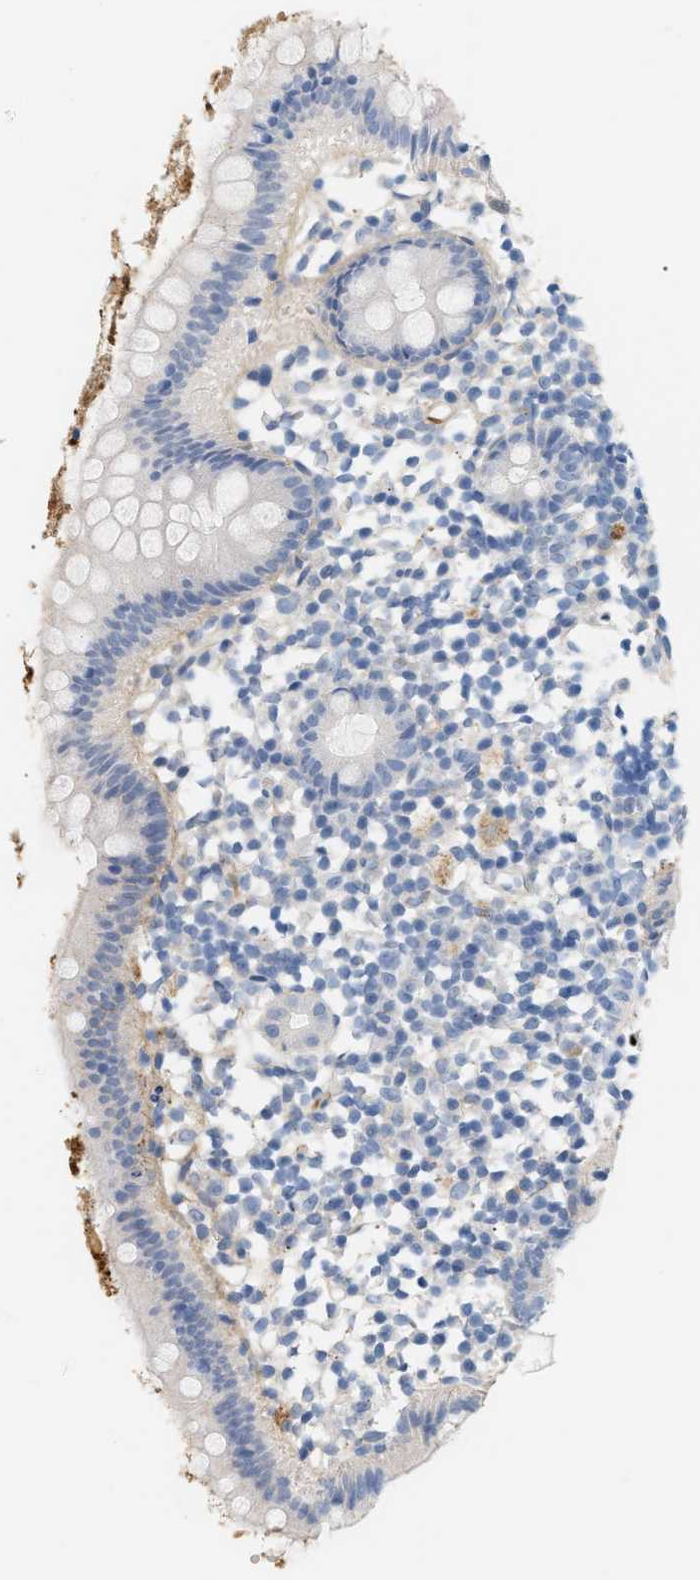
{"staining": {"intensity": "negative", "quantity": "none", "location": "none"}, "tissue": "appendix", "cell_type": "Glandular cells", "image_type": "normal", "snomed": [{"axis": "morphology", "description": "Normal tissue, NOS"}, {"axis": "topography", "description": "Appendix"}], "caption": "This is an immunohistochemistry photomicrograph of benign human appendix. There is no positivity in glandular cells.", "gene": "CFH", "patient": {"sex": "female", "age": 20}}